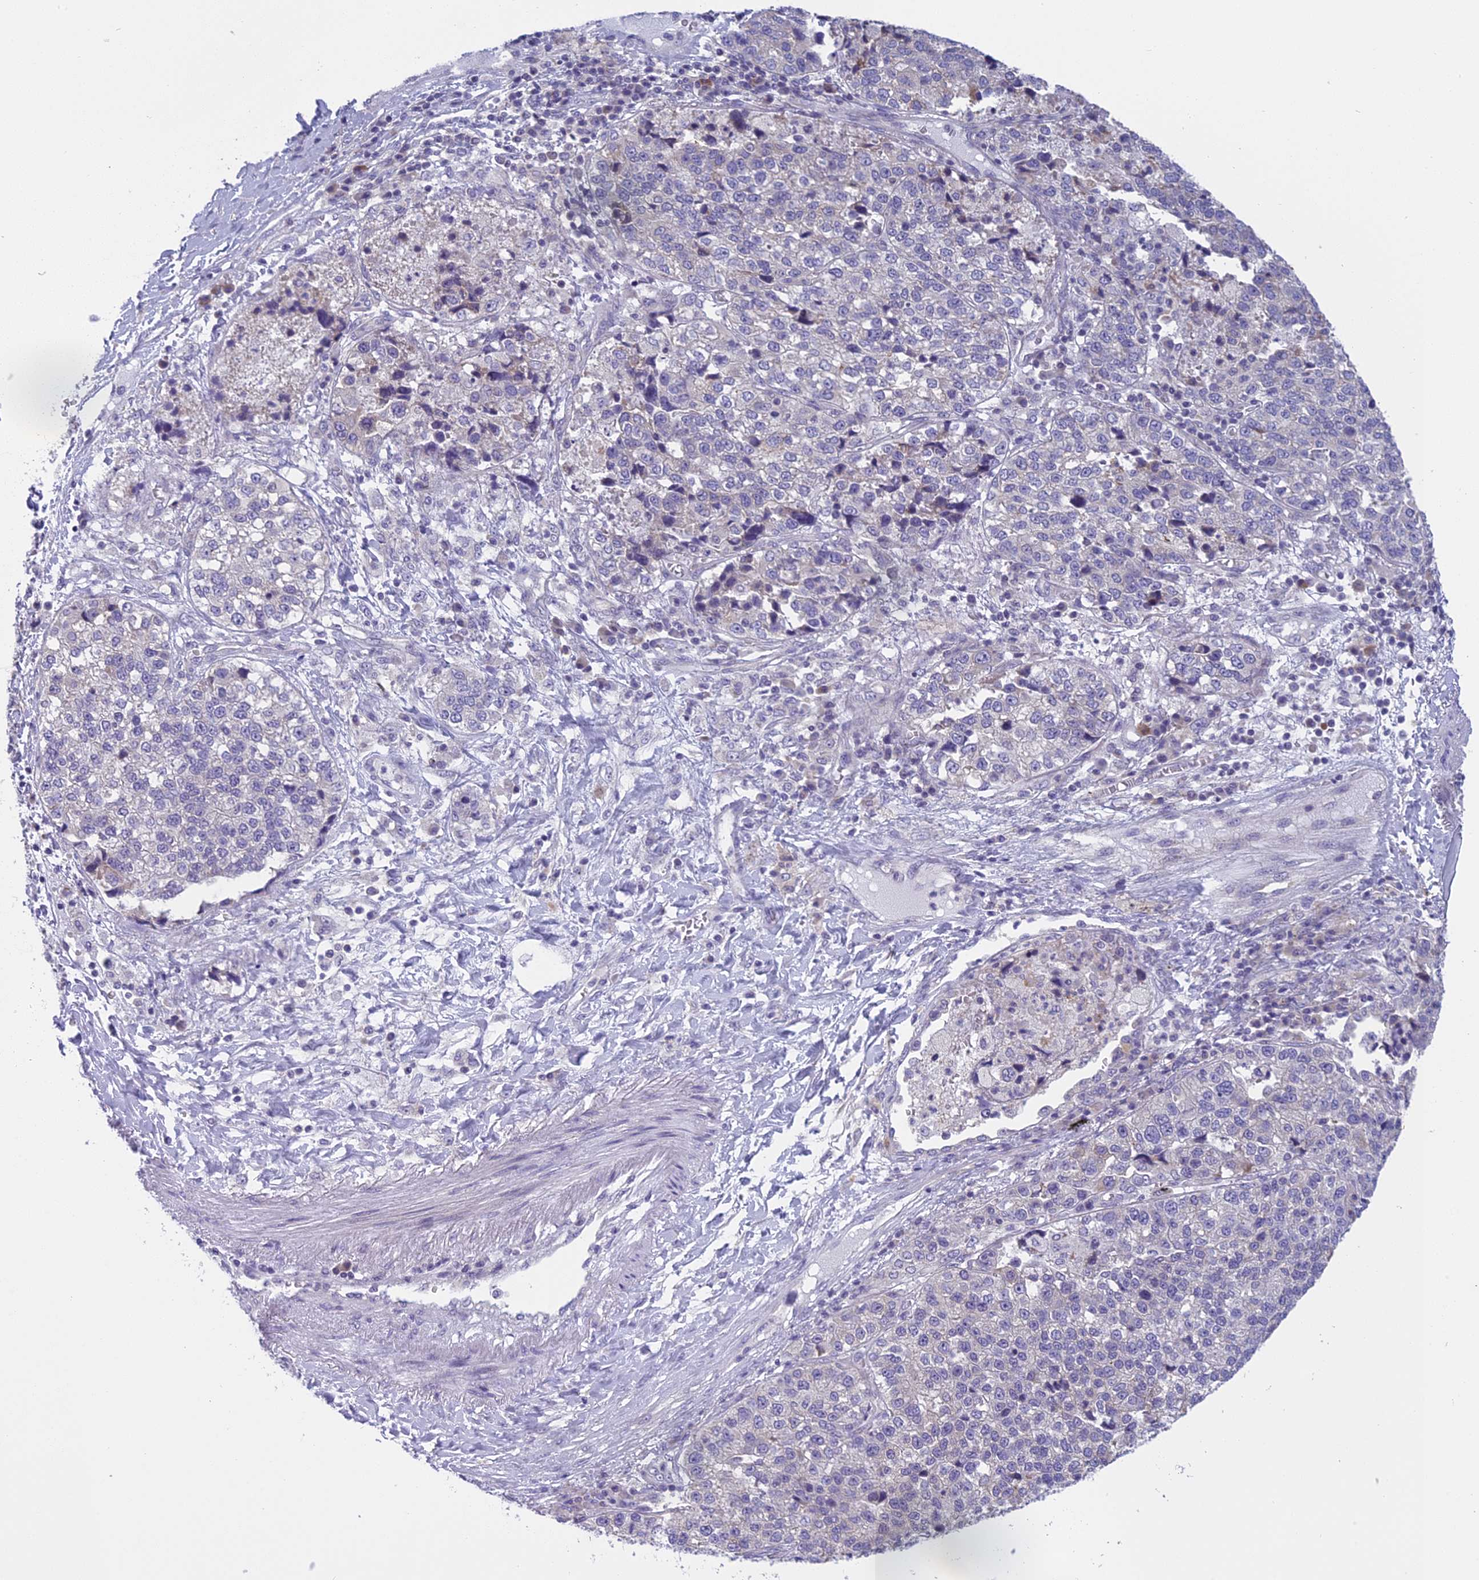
{"staining": {"intensity": "negative", "quantity": "none", "location": "none"}, "tissue": "lung cancer", "cell_type": "Tumor cells", "image_type": "cancer", "snomed": [{"axis": "morphology", "description": "Adenocarcinoma, NOS"}, {"axis": "topography", "description": "Lung"}], "caption": "DAB immunohistochemical staining of human lung adenocarcinoma displays no significant positivity in tumor cells. (DAB IHC with hematoxylin counter stain).", "gene": "ARHGEF37", "patient": {"sex": "male", "age": 49}}